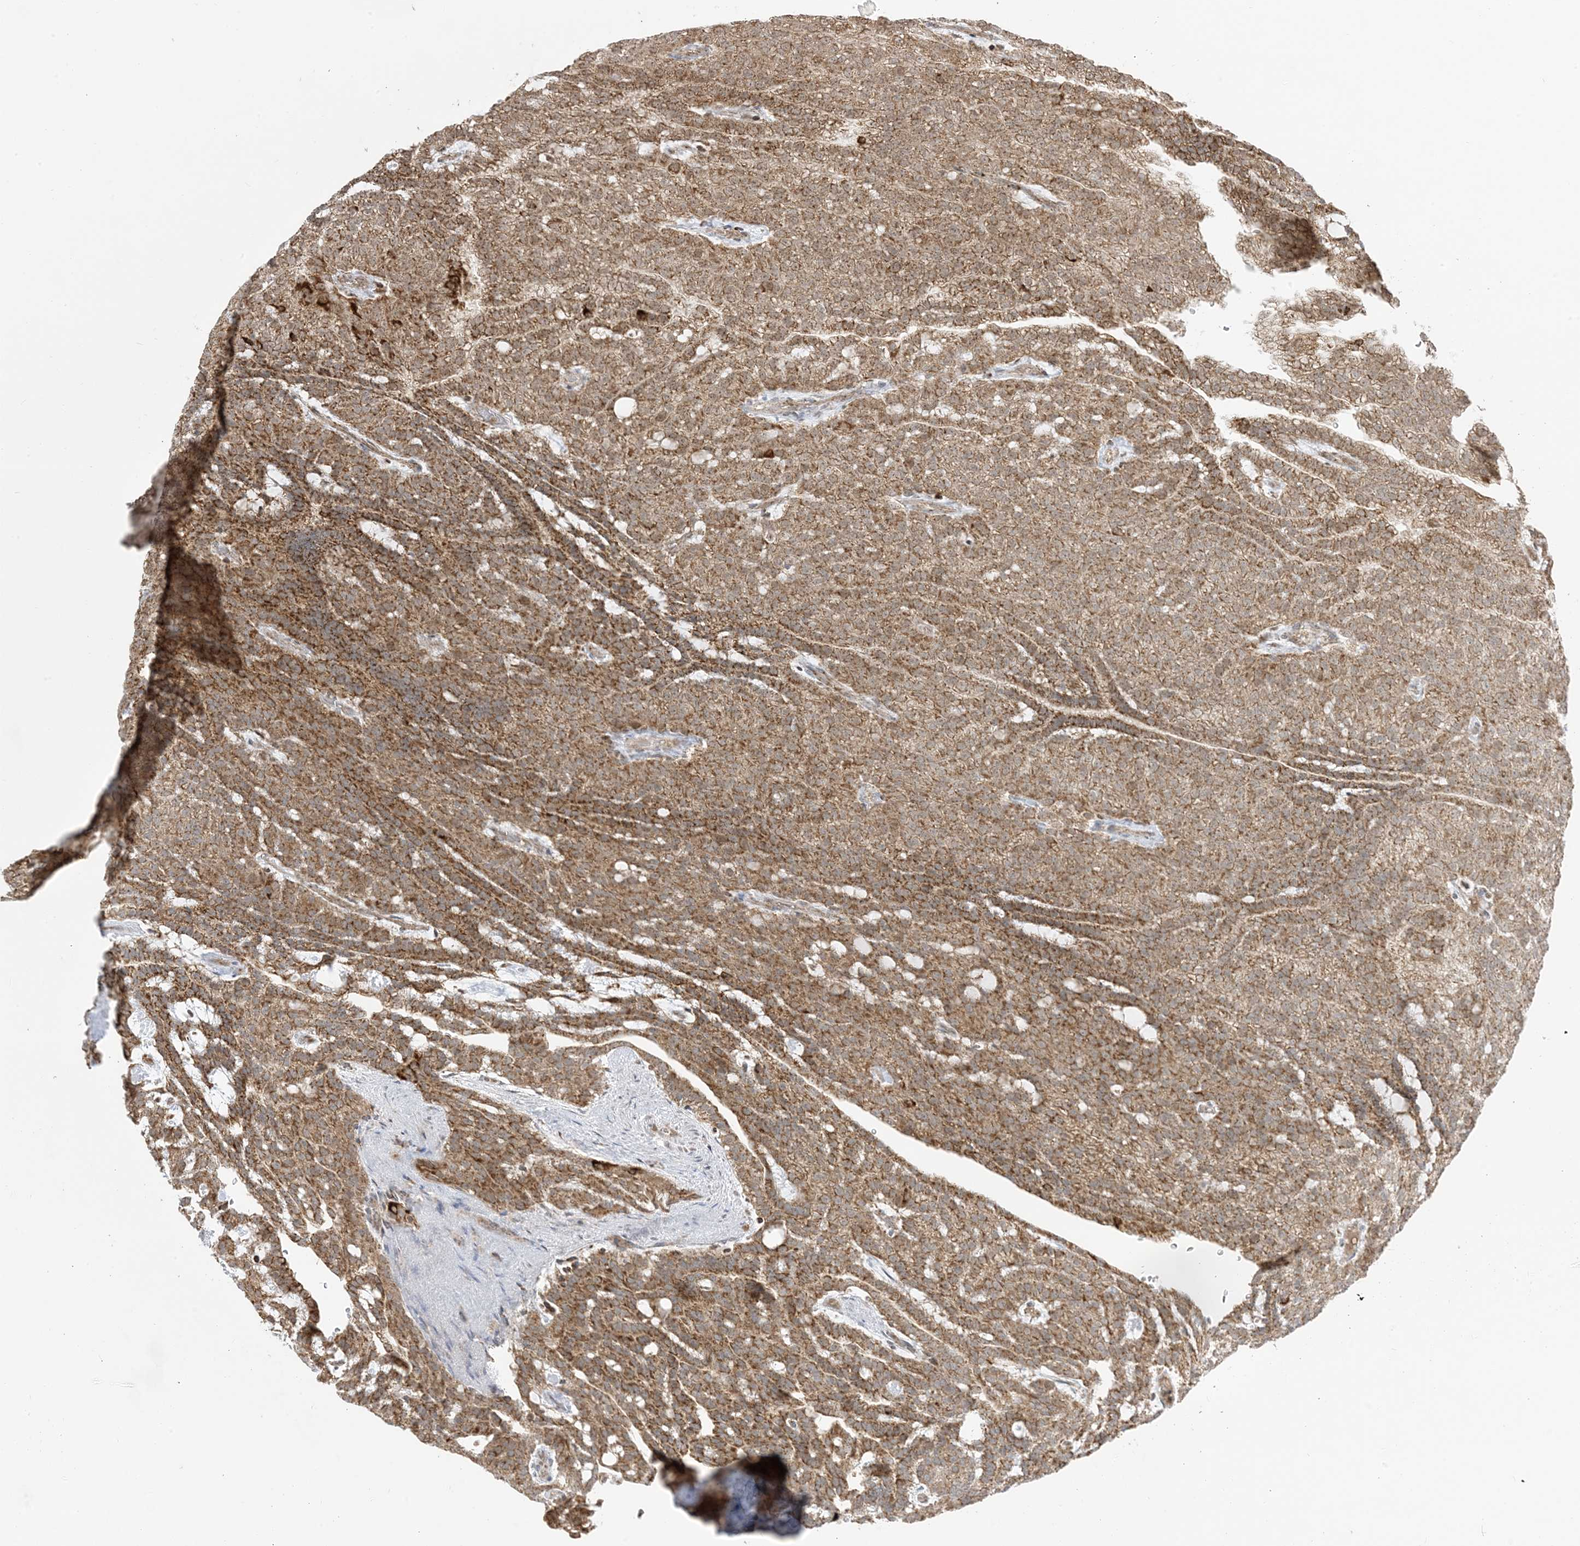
{"staining": {"intensity": "moderate", "quantity": ">75%", "location": "cytoplasmic/membranous"}, "tissue": "renal cancer", "cell_type": "Tumor cells", "image_type": "cancer", "snomed": [{"axis": "morphology", "description": "Adenocarcinoma, NOS"}, {"axis": "topography", "description": "Kidney"}], "caption": "Immunohistochemistry (IHC) image of neoplastic tissue: human adenocarcinoma (renal) stained using immunohistochemistry shows medium levels of moderate protein expression localized specifically in the cytoplasmic/membranous of tumor cells, appearing as a cytoplasmic/membranous brown color.", "gene": "MAPKBP1", "patient": {"sex": "male", "age": 63}}